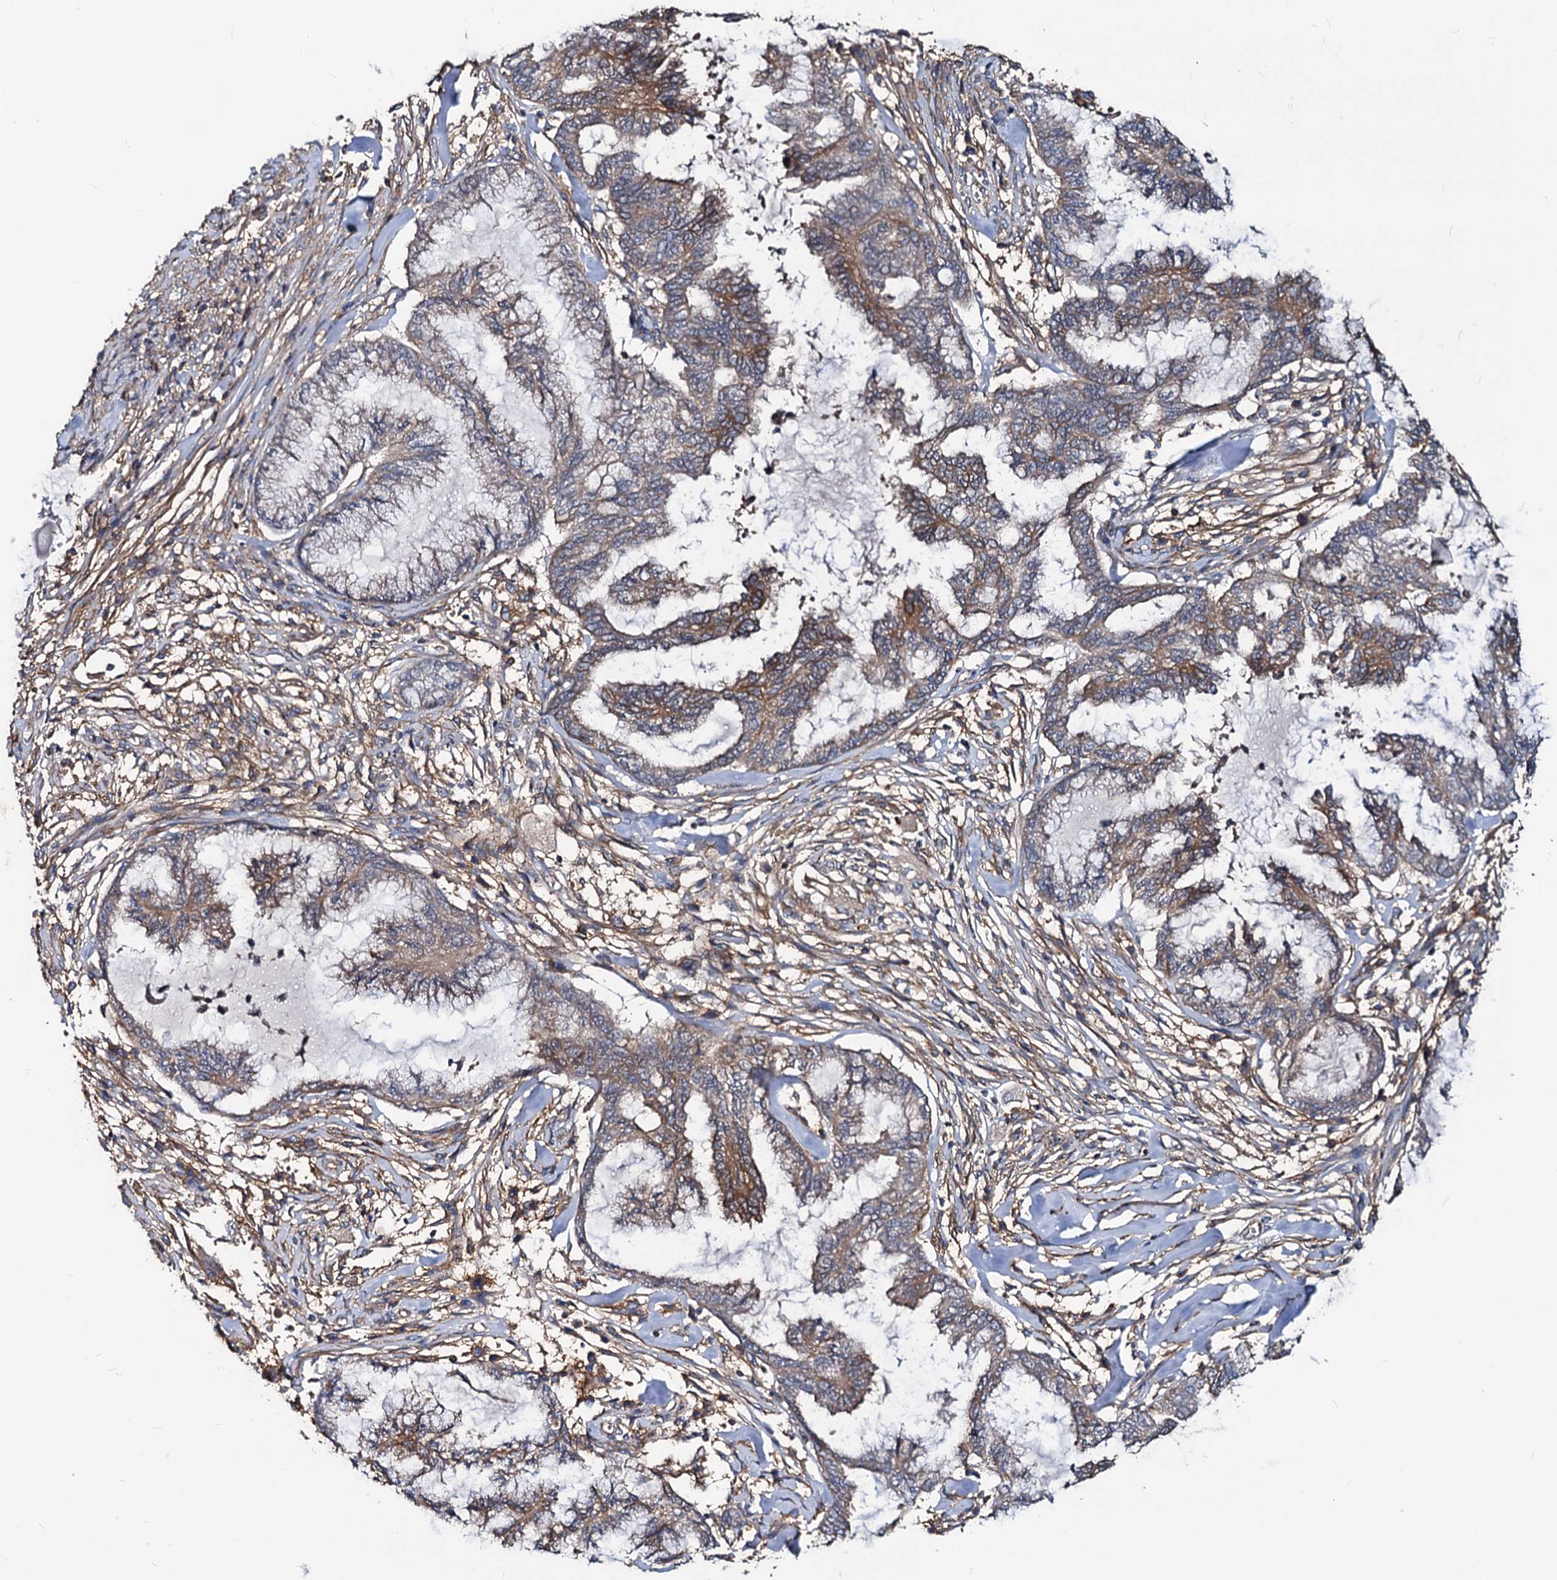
{"staining": {"intensity": "moderate", "quantity": "25%-75%", "location": "cytoplasmic/membranous"}, "tissue": "endometrial cancer", "cell_type": "Tumor cells", "image_type": "cancer", "snomed": [{"axis": "morphology", "description": "Adenocarcinoma, NOS"}, {"axis": "topography", "description": "Endometrium"}], "caption": "A histopathology image showing moderate cytoplasmic/membranous positivity in approximately 25%-75% of tumor cells in adenocarcinoma (endometrial), as visualized by brown immunohistochemical staining.", "gene": "IDI1", "patient": {"sex": "female", "age": 86}}